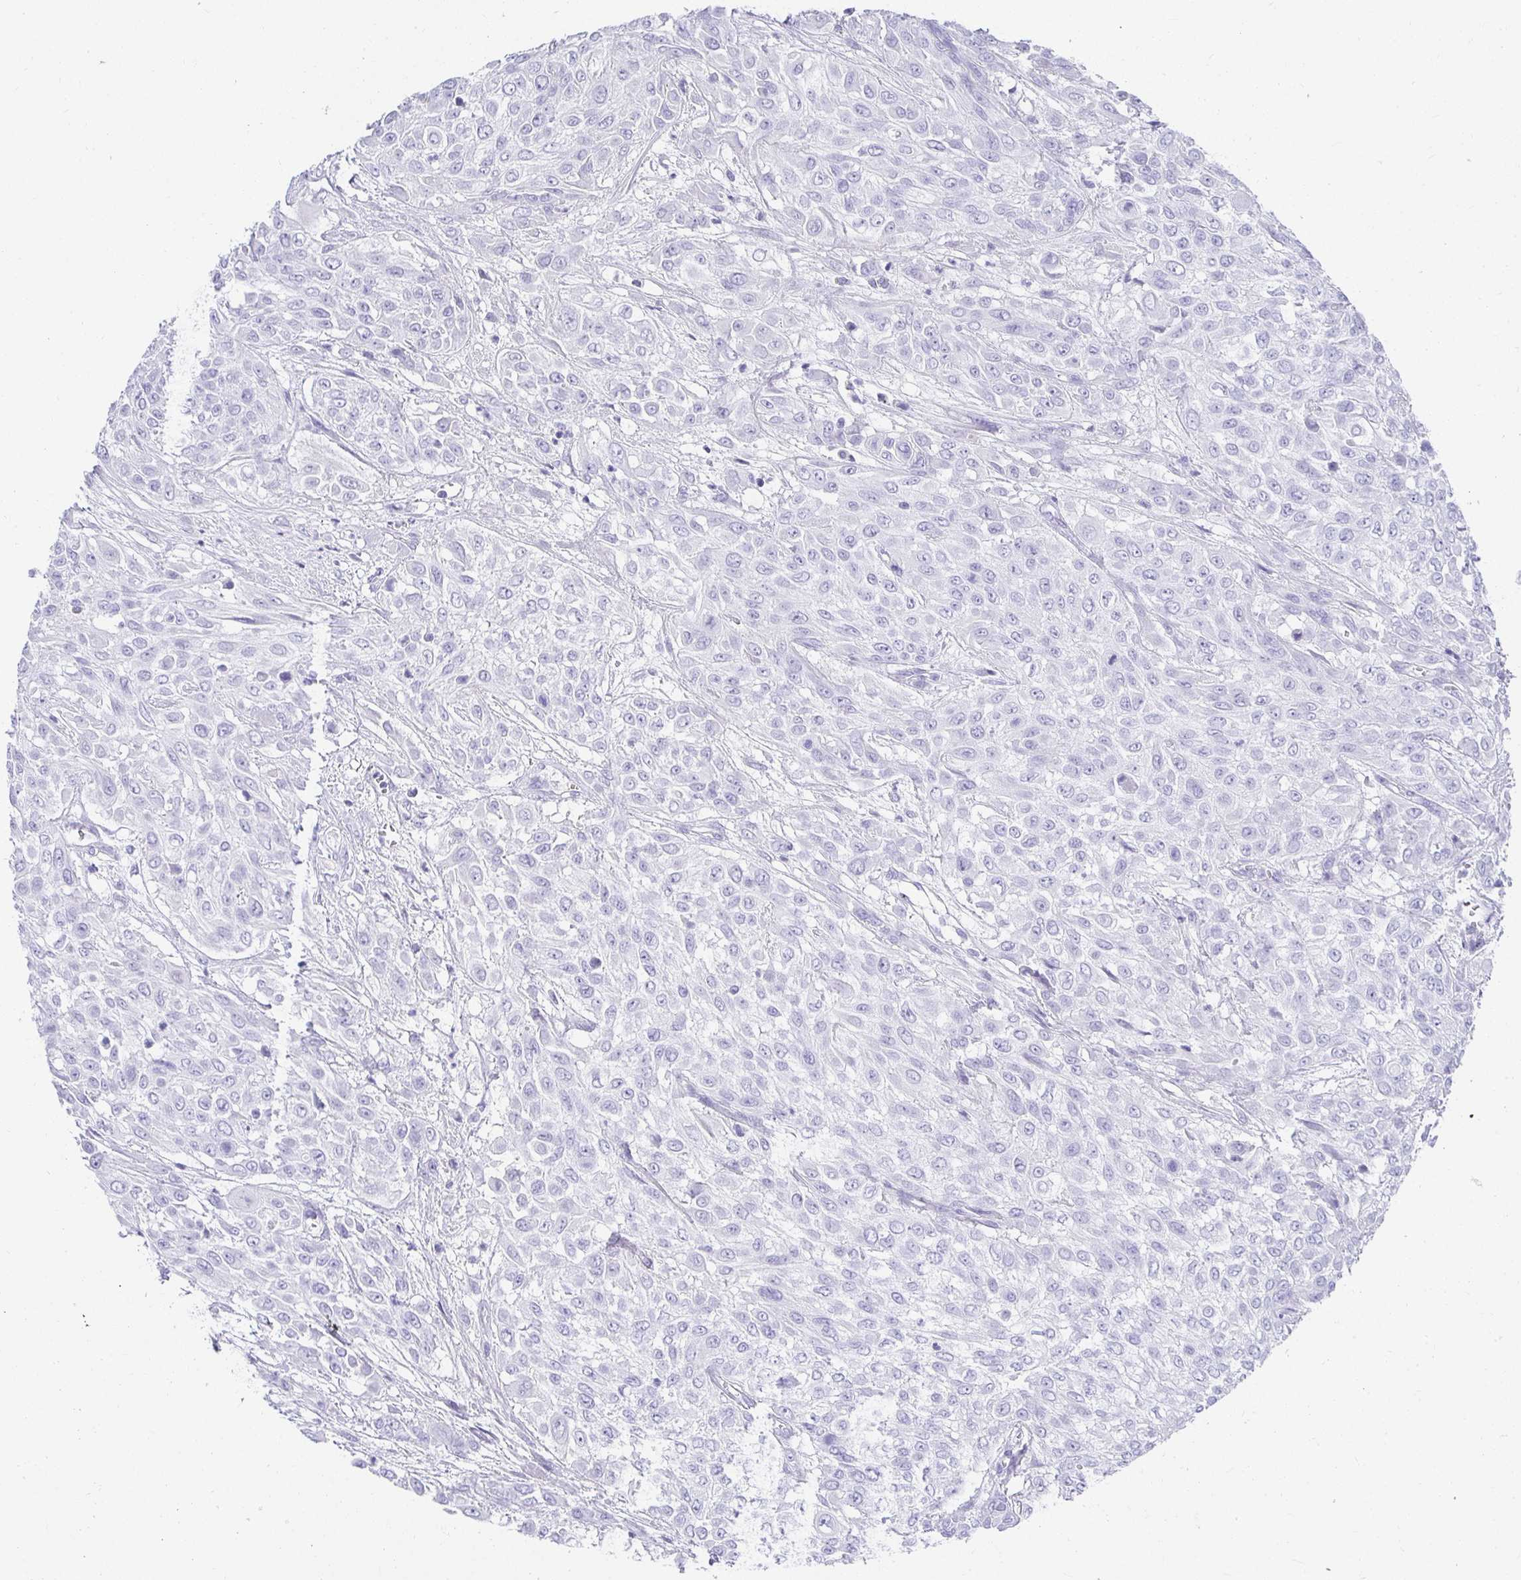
{"staining": {"intensity": "negative", "quantity": "none", "location": "none"}, "tissue": "urothelial cancer", "cell_type": "Tumor cells", "image_type": "cancer", "snomed": [{"axis": "morphology", "description": "Urothelial carcinoma, High grade"}, {"axis": "topography", "description": "Urinary bladder"}], "caption": "Tumor cells show no significant protein positivity in urothelial cancer.", "gene": "CHAT", "patient": {"sex": "male", "age": 57}}